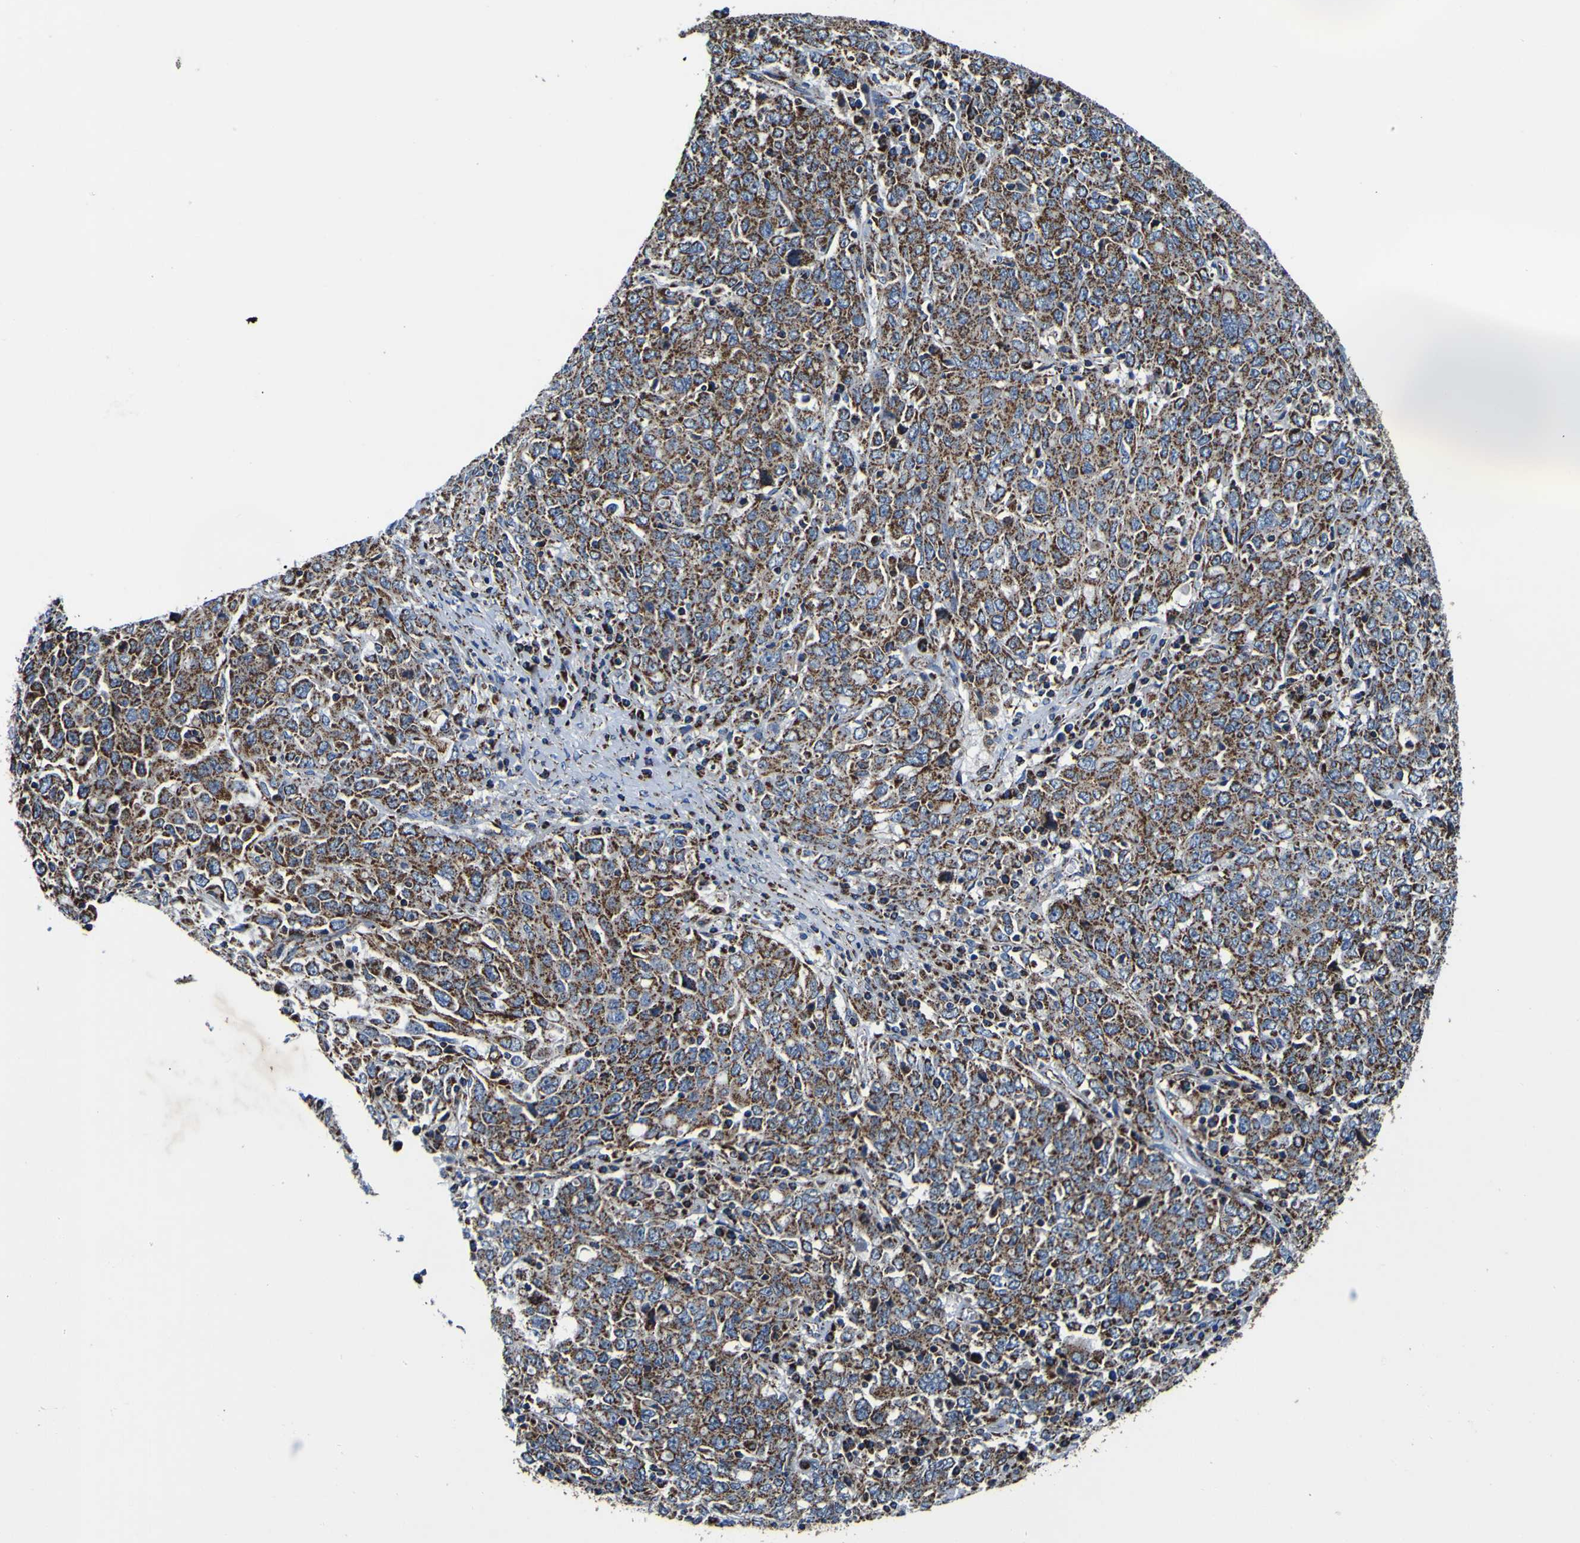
{"staining": {"intensity": "strong", "quantity": ">75%", "location": "cytoplasmic/membranous"}, "tissue": "ovarian cancer", "cell_type": "Tumor cells", "image_type": "cancer", "snomed": [{"axis": "morphology", "description": "Carcinoma, endometroid"}, {"axis": "topography", "description": "Ovary"}], "caption": "This is an image of immunohistochemistry (IHC) staining of ovarian cancer, which shows strong expression in the cytoplasmic/membranous of tumor cells.", "gene": "PTRH2", "patient": {"sex": "female", "age": 62}}